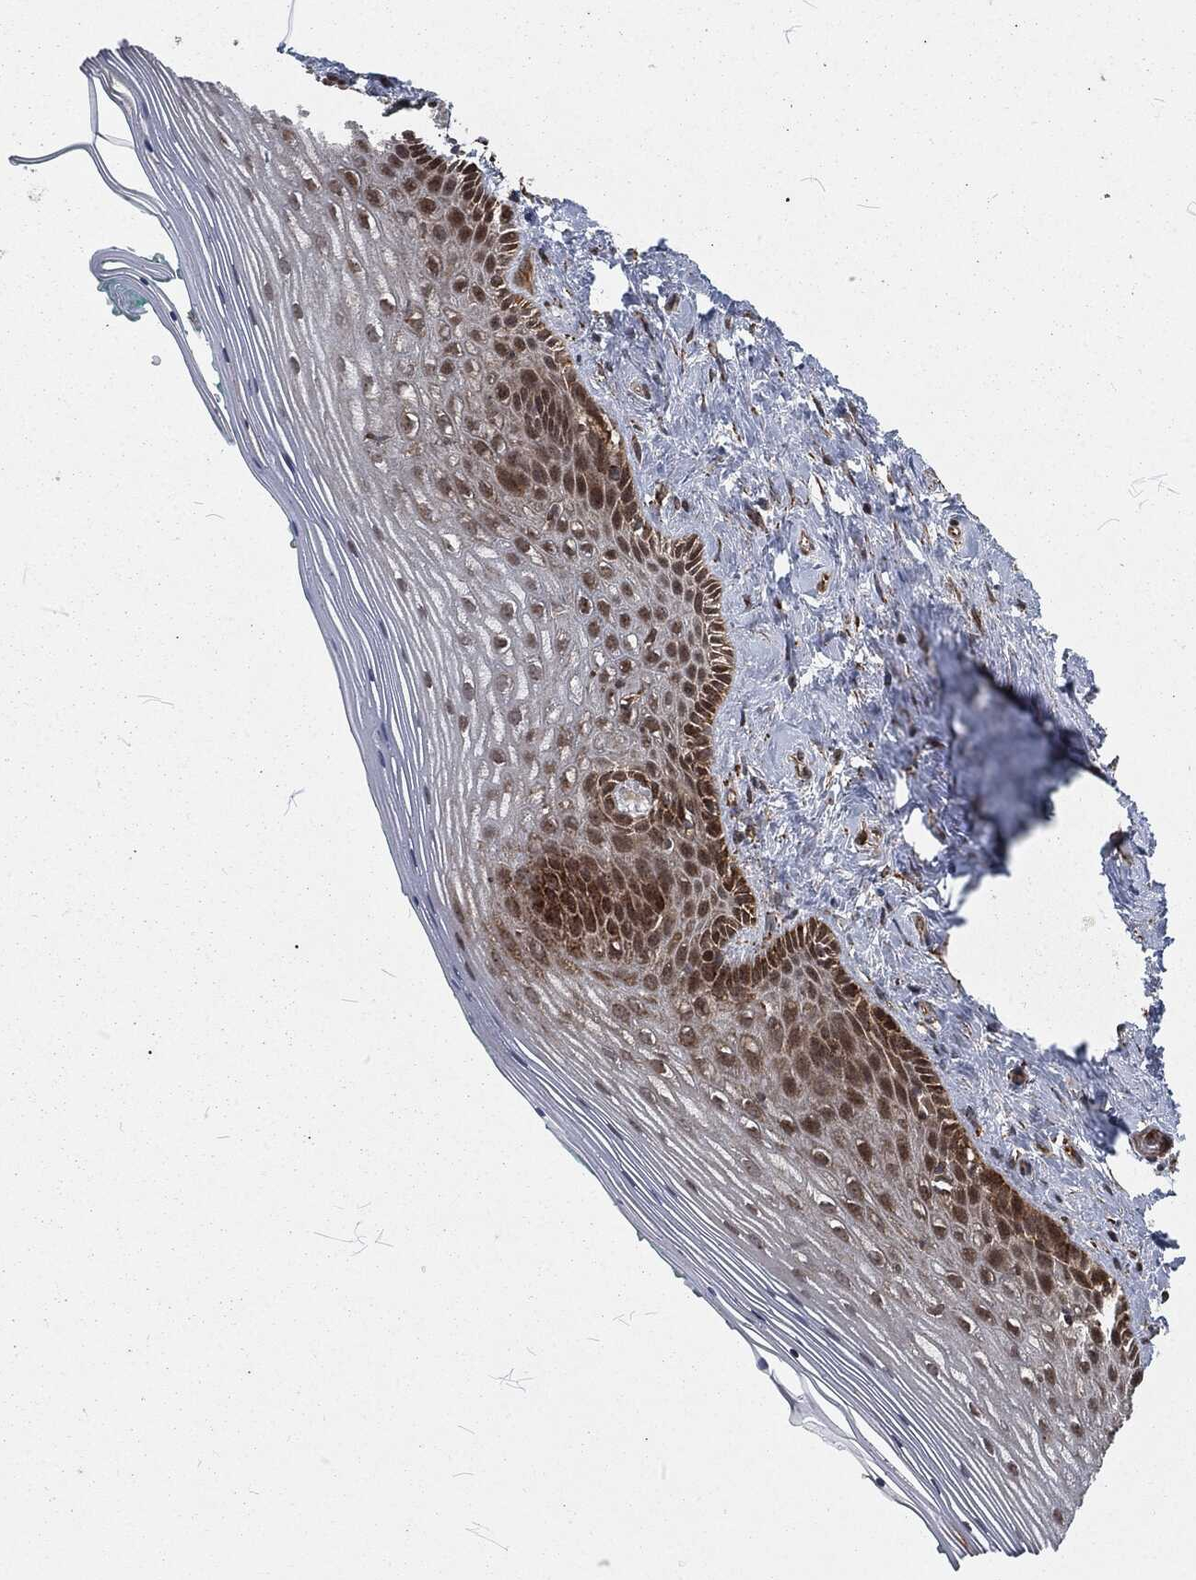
{"staining": {"intensity": "strong", "quantity": "<25%", "location": "cytoplasmic/membranous"}, "tissue": "vagina", "cell_type": "Squamous epithelial cells", "image_type": "normal", "snomed": [{"axis": "morphology", "description": "Normal tissue, NOS"}, {"axis": "topography", "description": "Vagina"}], "caption": "Immunohistochemistry (IHC) photomicrograph of unremarkable vagina: human vagina stained using immunohistochemistry (IHC) exhibits medium levels of strong protein expression localized specifically in the cytoplasmic/membranous of squamous epithelial cells, appearing as a cytoplasmic/membranous brown color.", "gene": "RFTN1", "patient": {"sex": "female", "age": 45}}